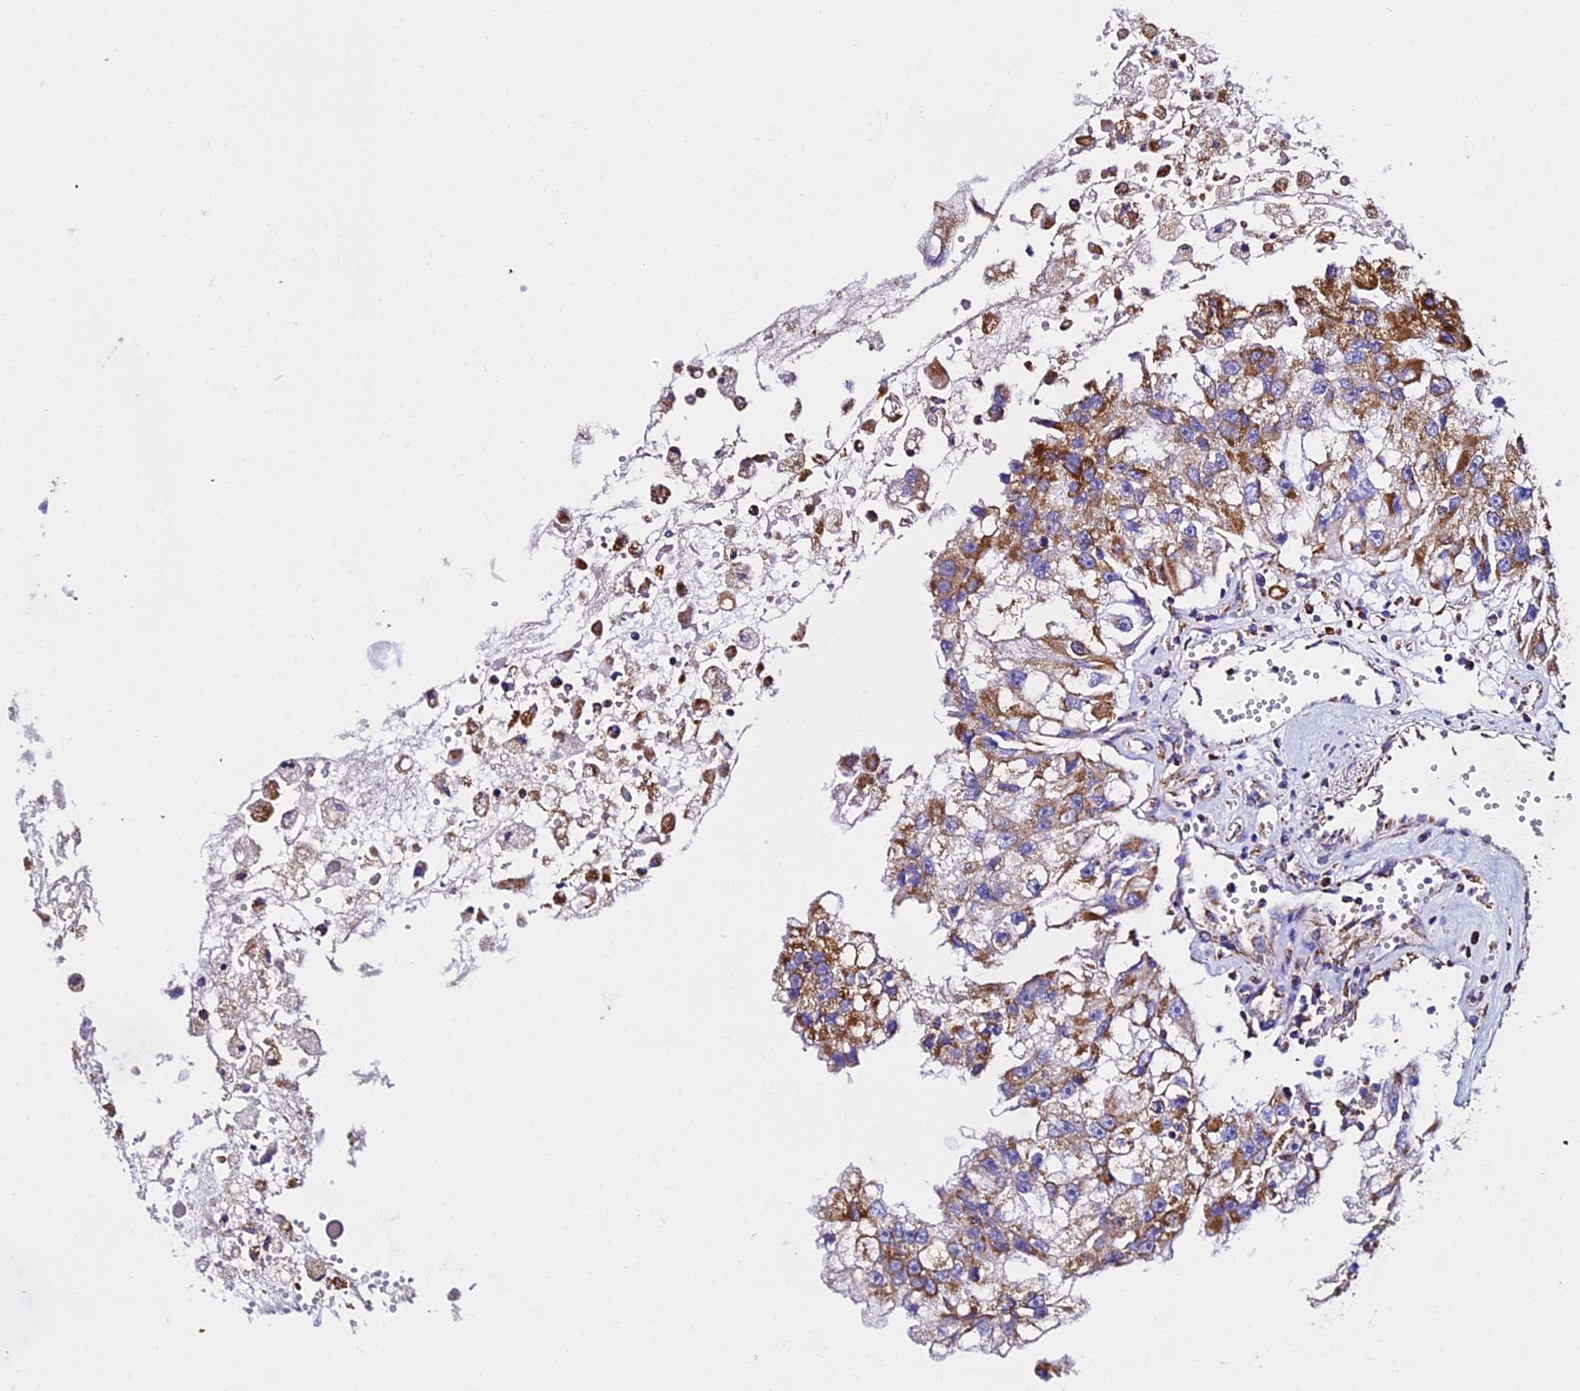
{"staining": {"intensity": "moderate", "quantity": ">75%", "location": "cytoplasmic/membranous"}, "tissue": "renal cancer", "cell_type": "Tumor cells", "image_type": "cancer", "snomed": [{"axis": "morphology", "description": "Adenocarcinoma, NOS"}, {"axis": "topography", "description": "Kidney"}], "caption": "Tumor cells demonstrate medium levels of moderate cytoplasmic/membranous staining in about >75% of cells in adenocarcinoma (renal).", "gene": "ZNF573", "patient": {"sex": "male", "age": 63}}